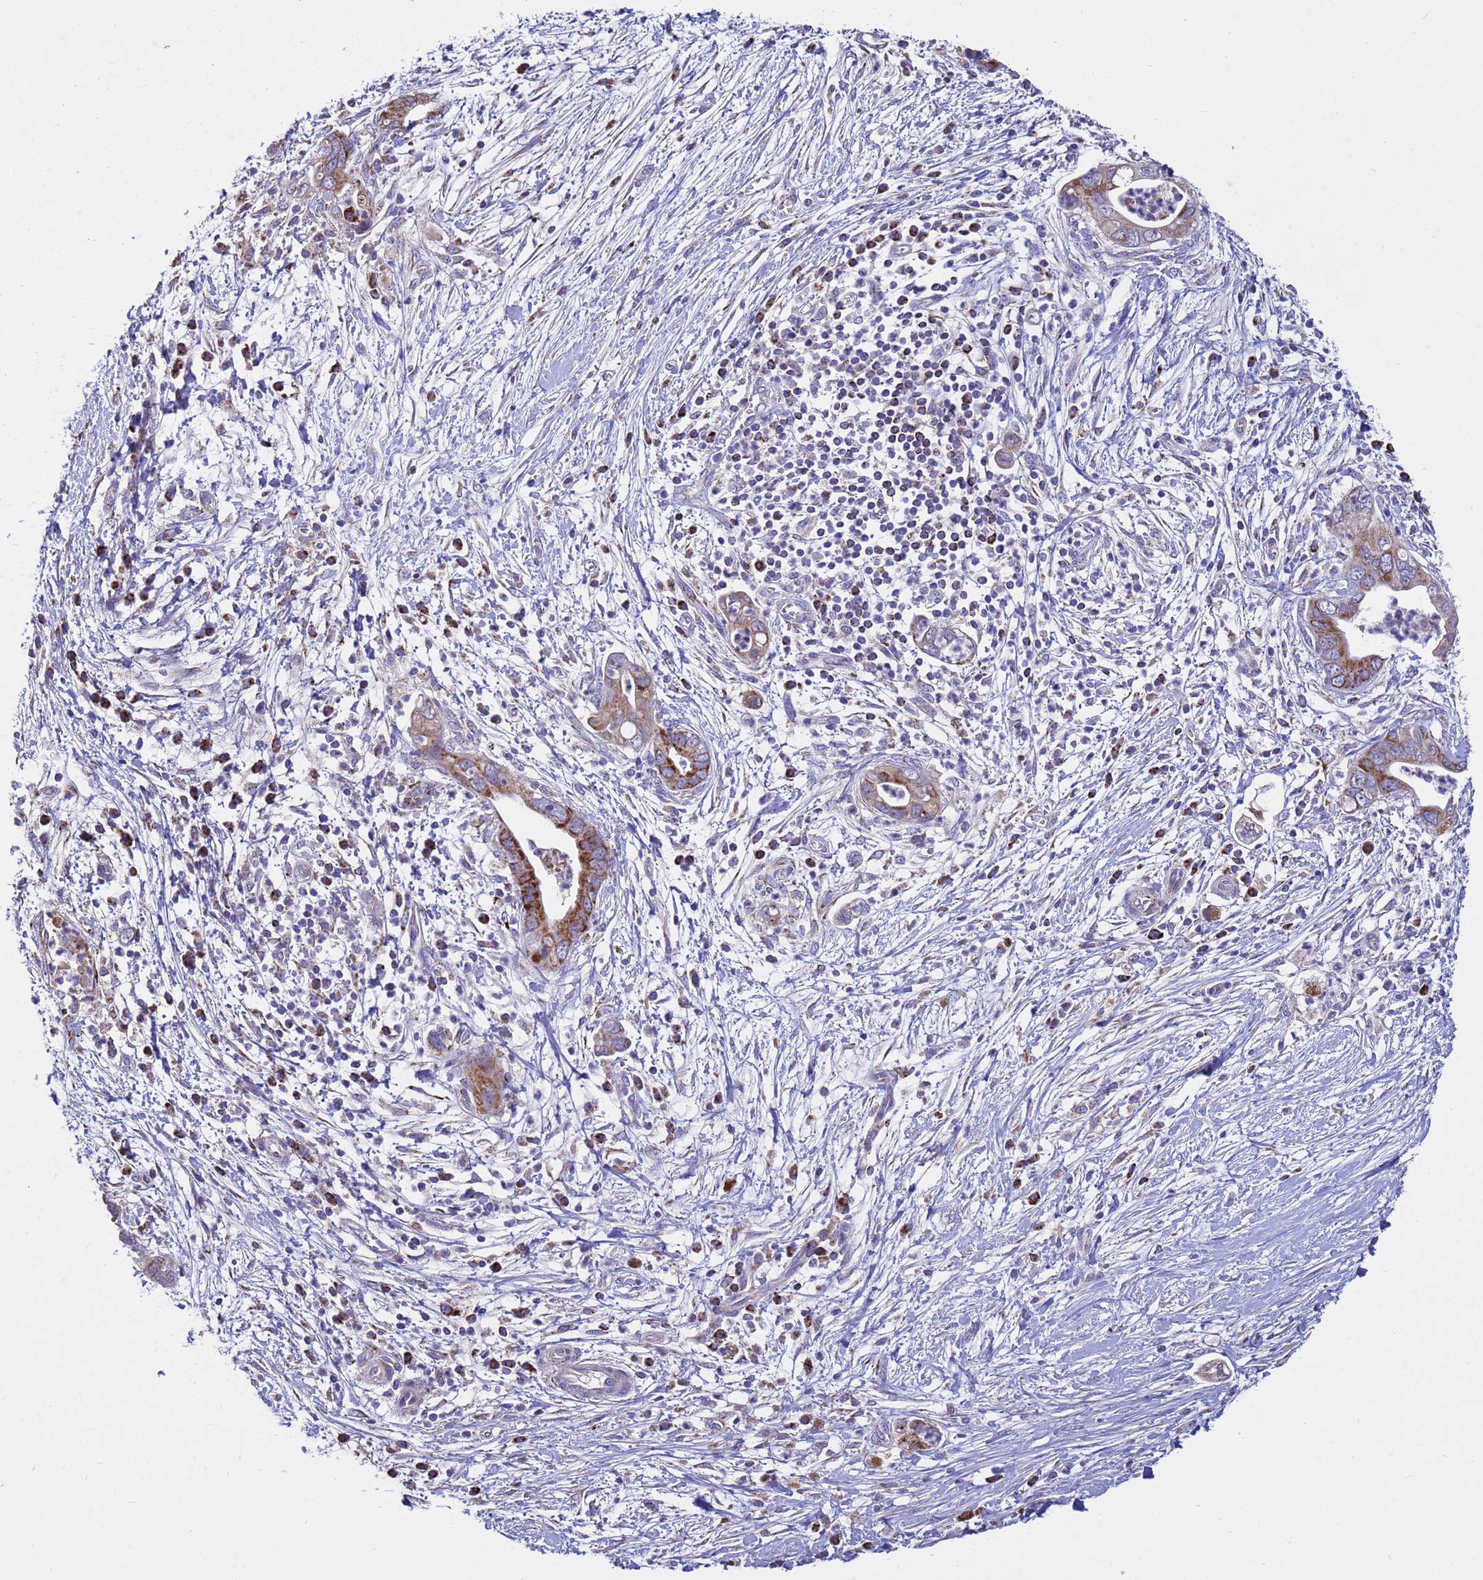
{"staining": {"intensity": "moderate", "quantity": ">75%", "location": "cytoplasmic/membranous"}, "tissue": "pancreatic cancer", "cell_type": "Tumor cells", "image_type": "cancer", "snomed": [{"axis": "morphology", "description": "Adenocarcinoma, NOS"}, {"axis": "topography", "description": "Pancreas"}], "caption": "DAB immunohistochemical staining of pancreatic adenocarcinoma shows moderate cytoplasmic/membranous protein expression in approximately >75% of tumor cells. (Brightfield microscopy of DAB IHC at high magnification).", "gene": "TUBGCP3", "patient": {"sex": "male", "age": 75}}